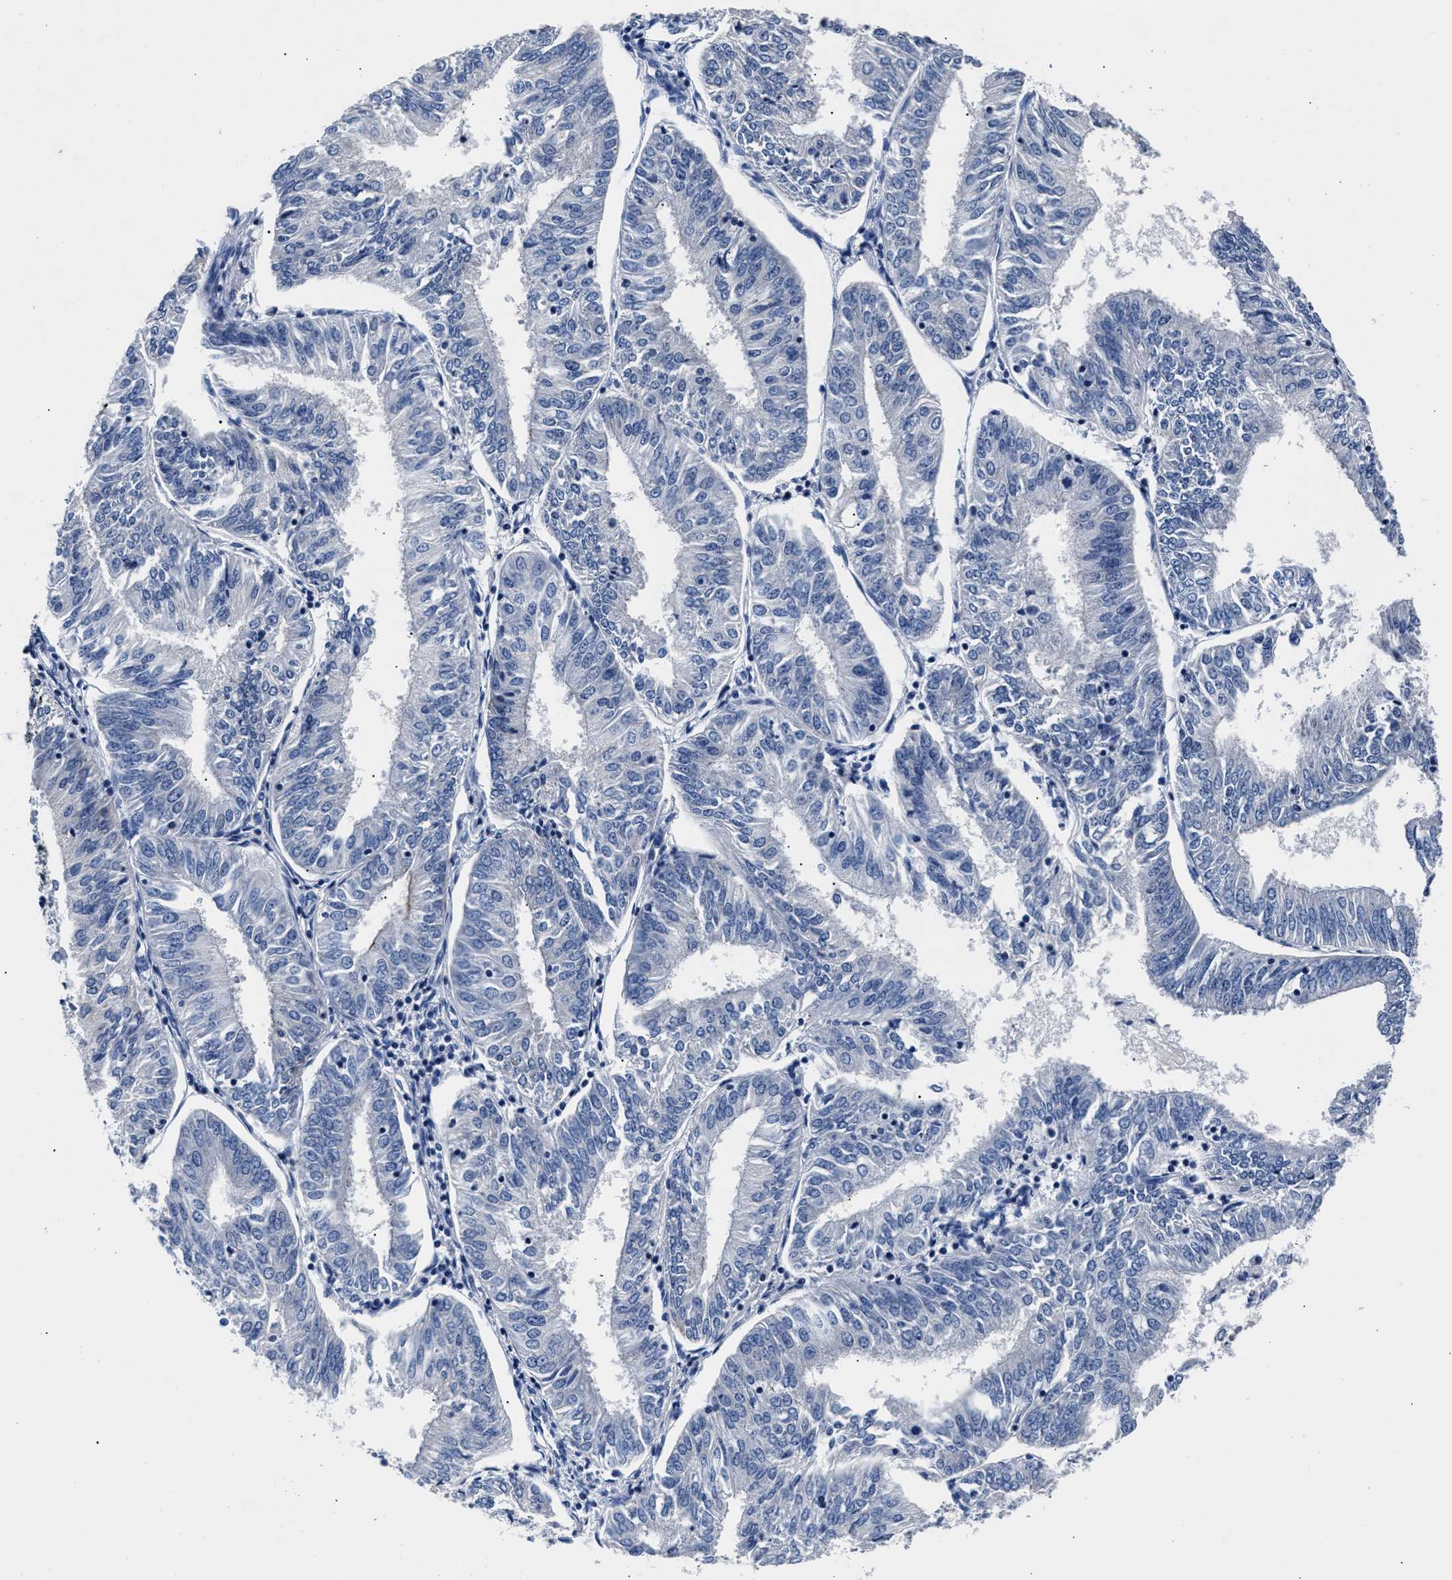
{"staining": {"intensity": "negative", "quantity": "none", "location": "none"}, "tissue": "endometrial cancer", "cell_type": "Tumor cells", "image_type": "cancer", "snomed": [{"axis": "morphology", "description": "Adenocarcinoma, NOS"}, {"axis": "topography", "description": "Endometrium"}], "caption": "Endometrial cancer (adenocarcinoma) was stained to show a protein in brown. There is no significant staining in tumor cells. (Brightfield microscopy of DAB (3,3'-diaminobenzidine) IHC at high magnification).", "gene": "PHF24", "patient": {"sex": "female", "age": 58}}